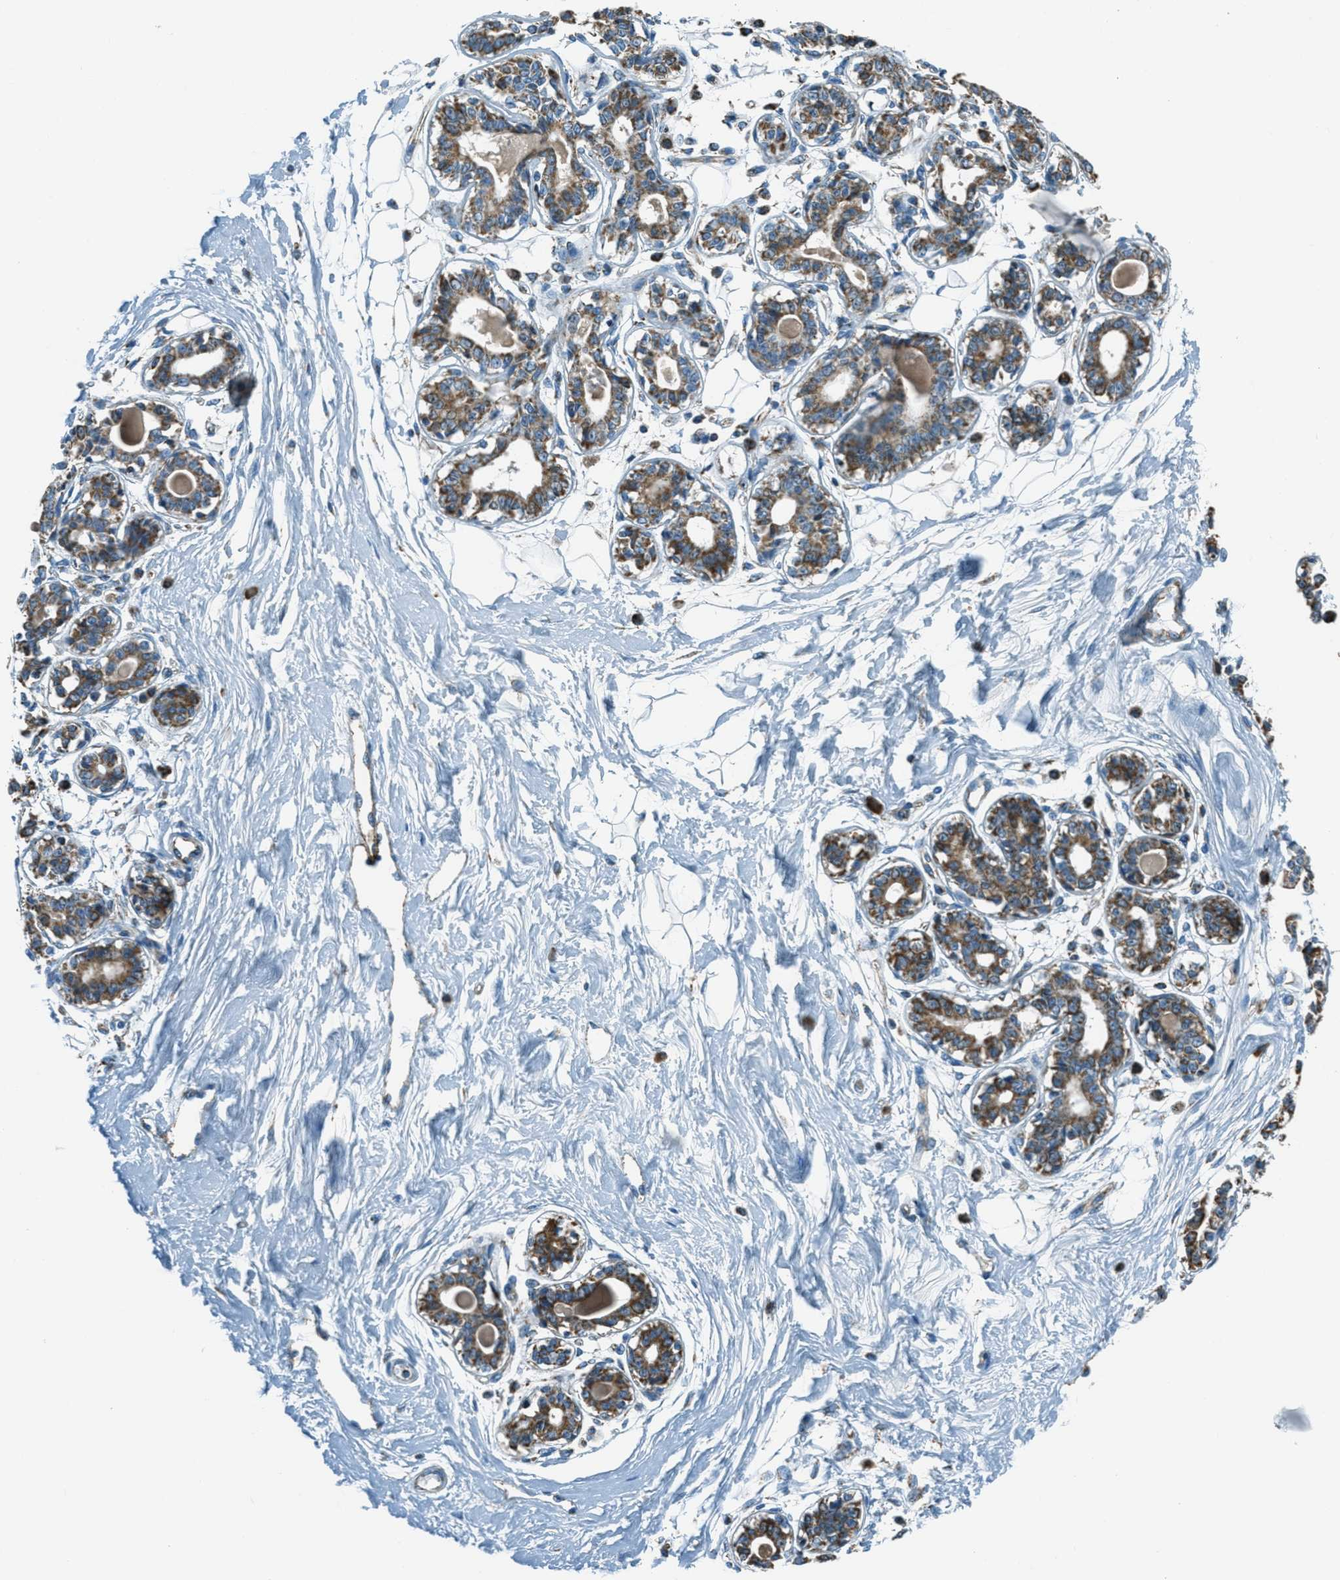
{"staining": {"intensity": "negative", "quantity": "none", "location": "none"}, "tissue": "breast", "cell_type": "Adipocytes", "image_type": "normal", "snomed": [{"axis": "morphology", "description": "Normal tissue, NOS"}, {"axis": "topography", "description": "Breast"}], "caption": "Immunohistochemical staining of benign human breast shows no significant expression in adipocytes. (DAB (3,3'-diaminobenzidine) immunohistochemistry visualized using brightfield microscopy, high magnification).", "gene": "CHST15", "patient": {"sex": "female", "age": 45}}